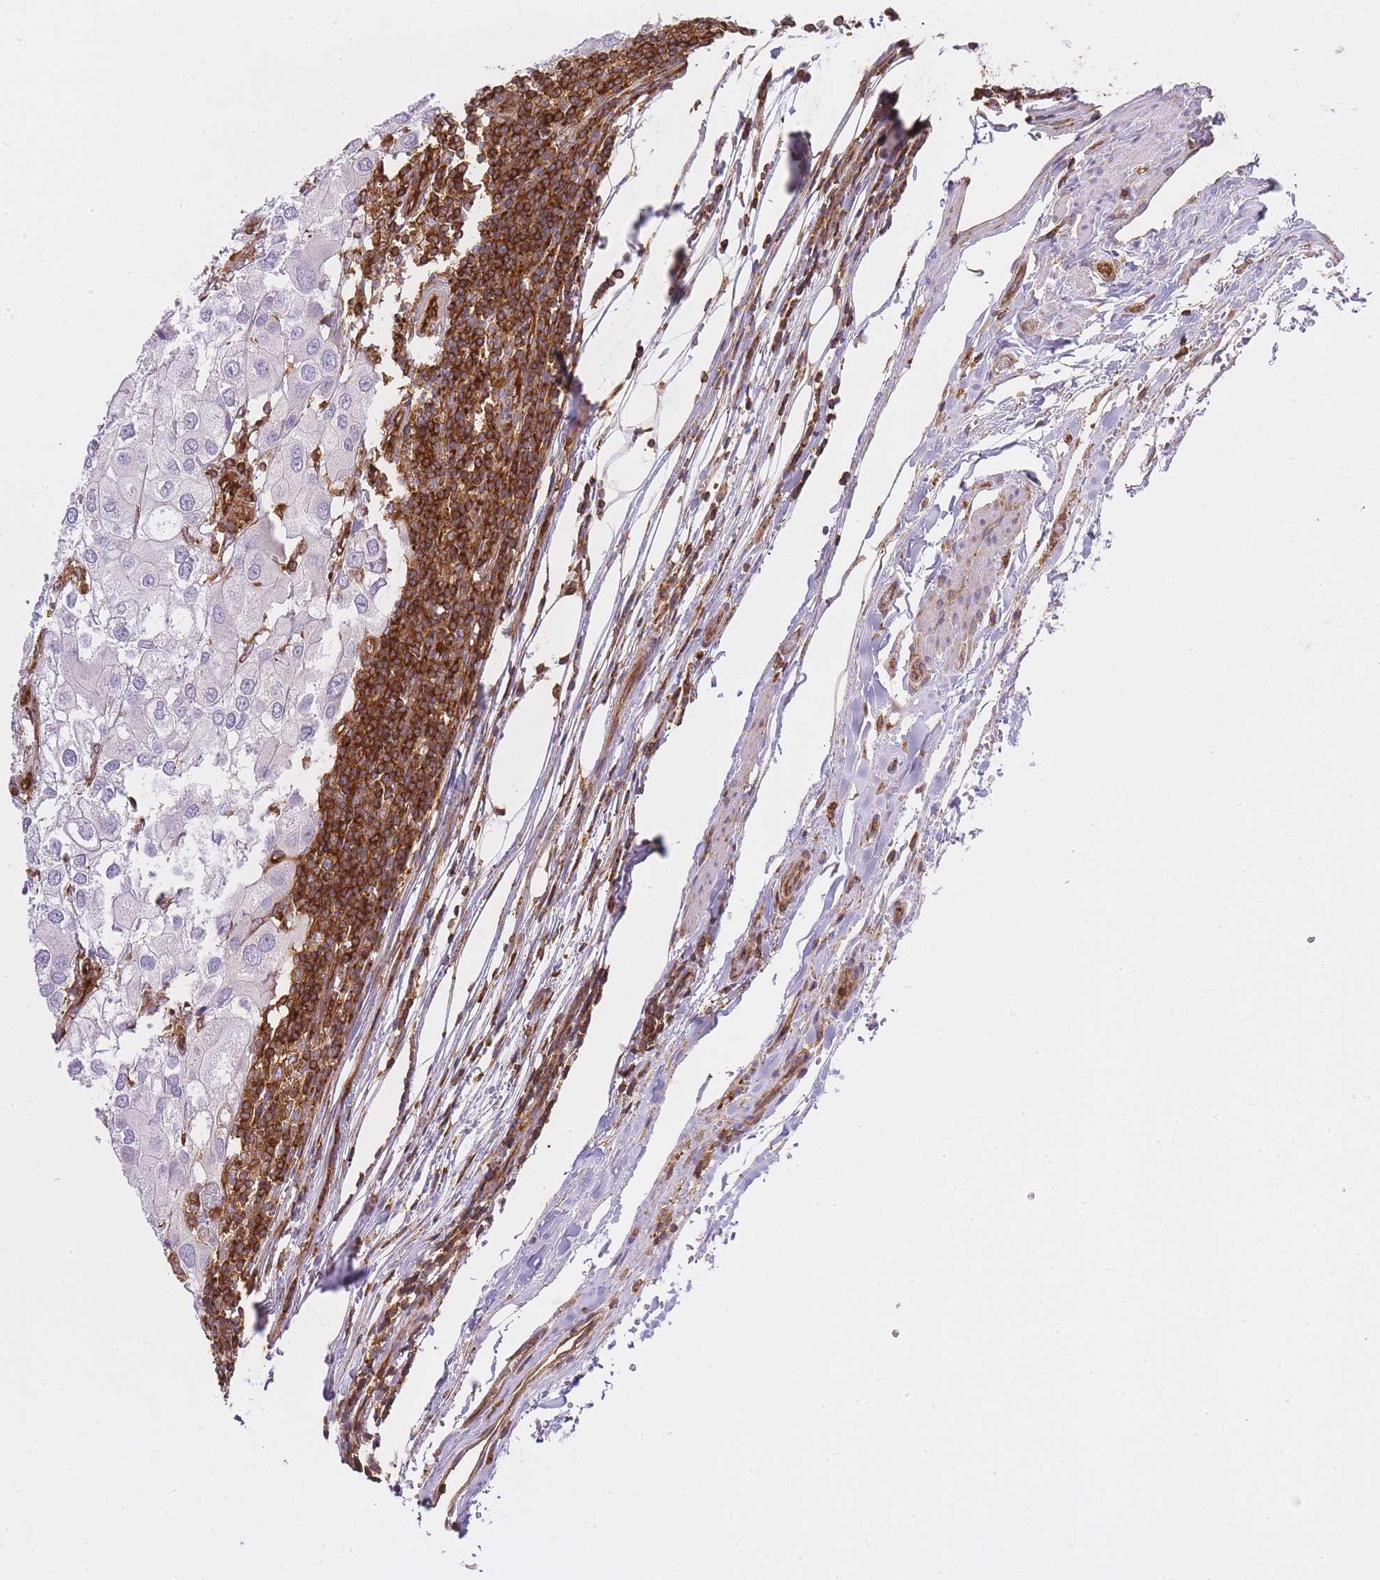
{"staining": {"intensity": "negative", "quantity": "none", "location": "none"}, "tissue": "urothelial cancer", "cell_type": "Tumor cells", "image_type": "cancer", "snomed": [{"axis": "morphology", "description": "Urothelial carcinoma, High grade"}, {"axis": "topography", "description": "Urinary bladder"}], "caption": "Photomicrograph shows no protein expression in tumor cells of urothelial carcinoma (high-grade) tissue.", "gene": "MSN", "patient": {"sex": "male", "age": 64}}